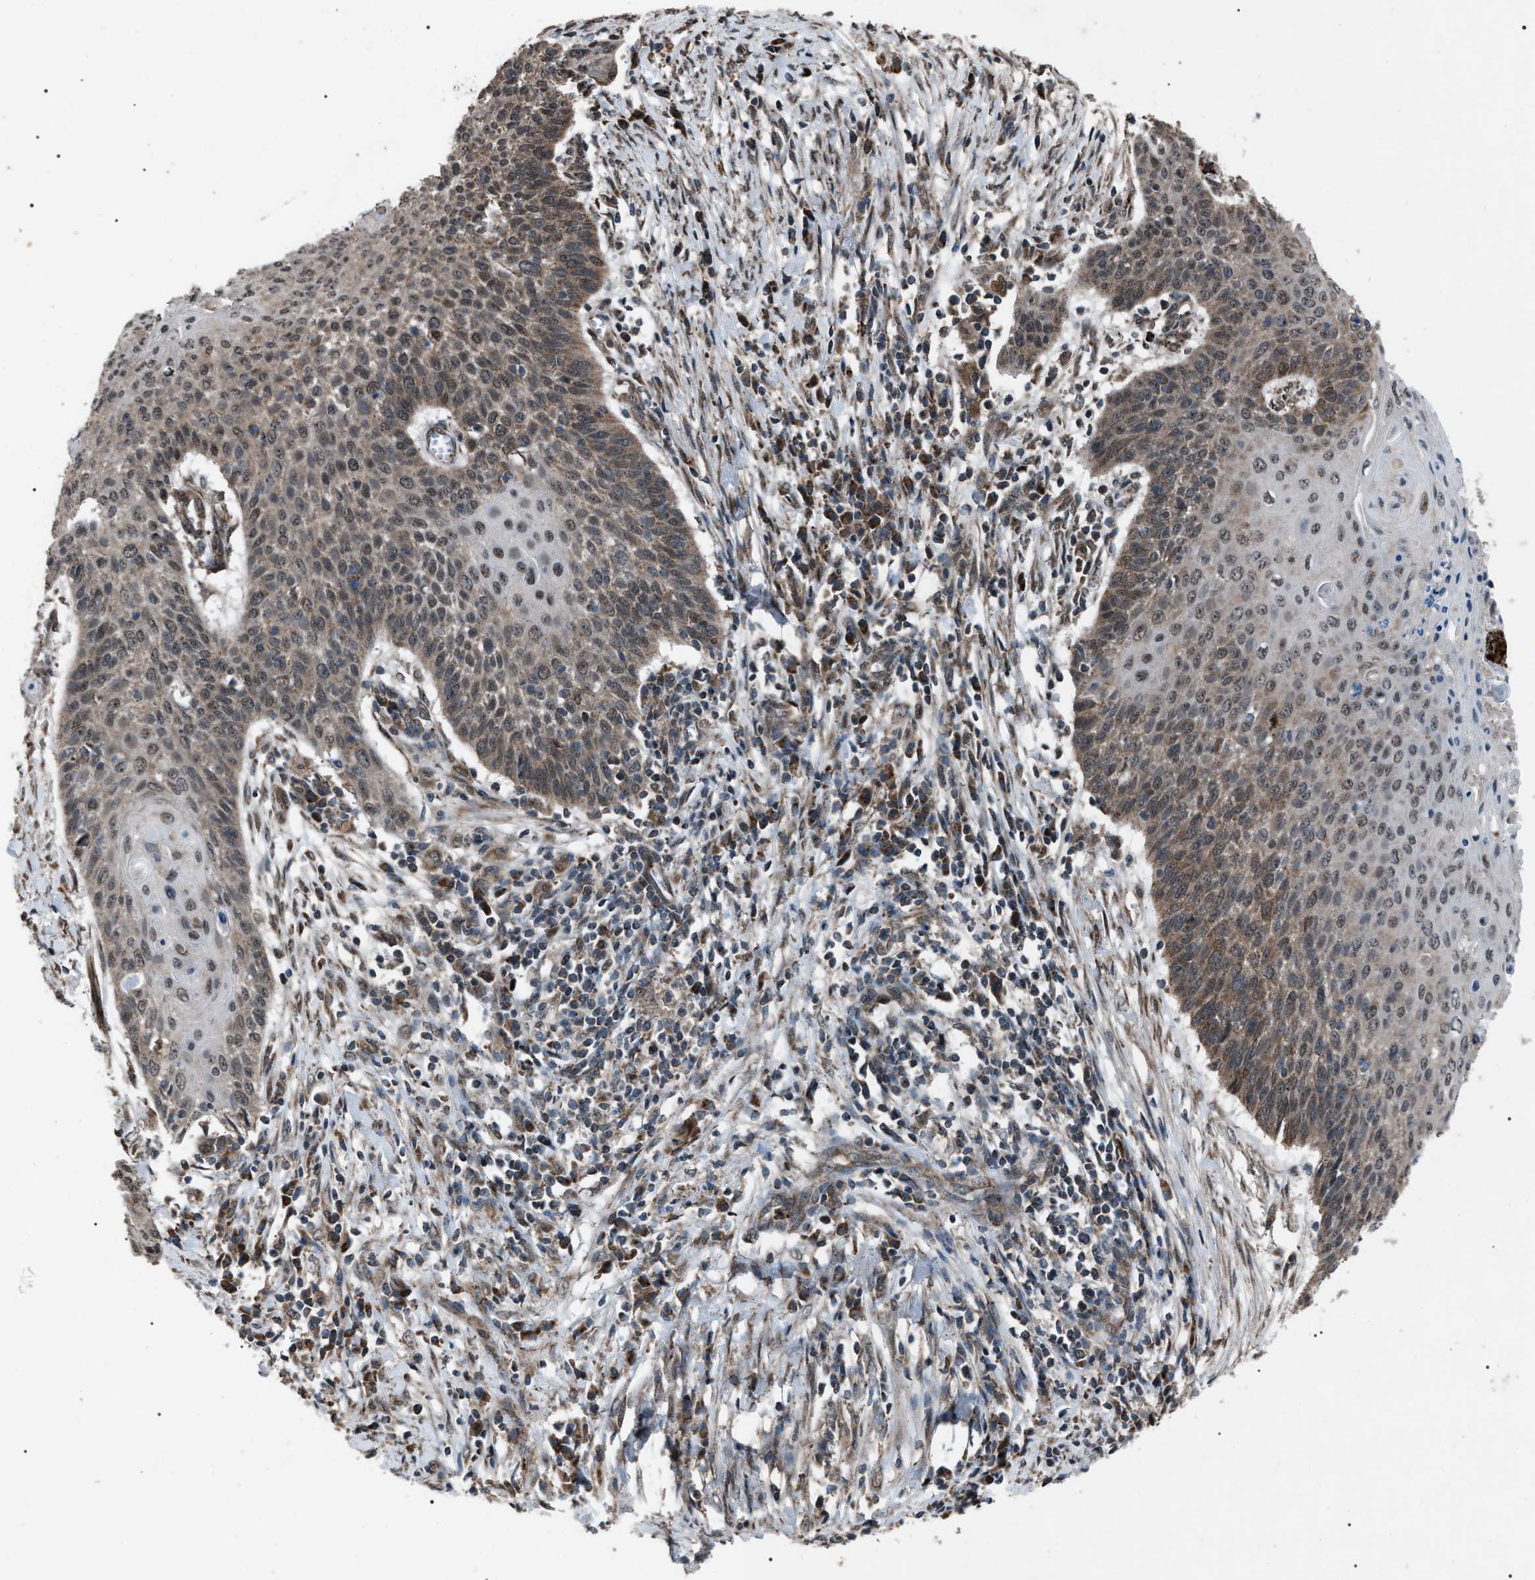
{"staining": {"intensity": "moderate", "quantity": "<25%", "location": "cytoplasmic/membranous"}, "tissue": "cervical cancer", "cell_type": "Tumor cells", "image_type": "cancer", "snomed": [{"axis": "morphology", "description": "Squamous cell carcinoma, NOS"}, {"axis": "topography", "description": "Cervix"}], "caption": "Immunohistochemistry image of human cervical cancer (squamous cell carcinoma) stained for a protein (brown), which shows low levels of moderate cytoplasmic/membranous positivity in approximately <25% of tumor cells.", "gene": "ZFAND2A", "patient": {"sex": "female", "age": 39}}